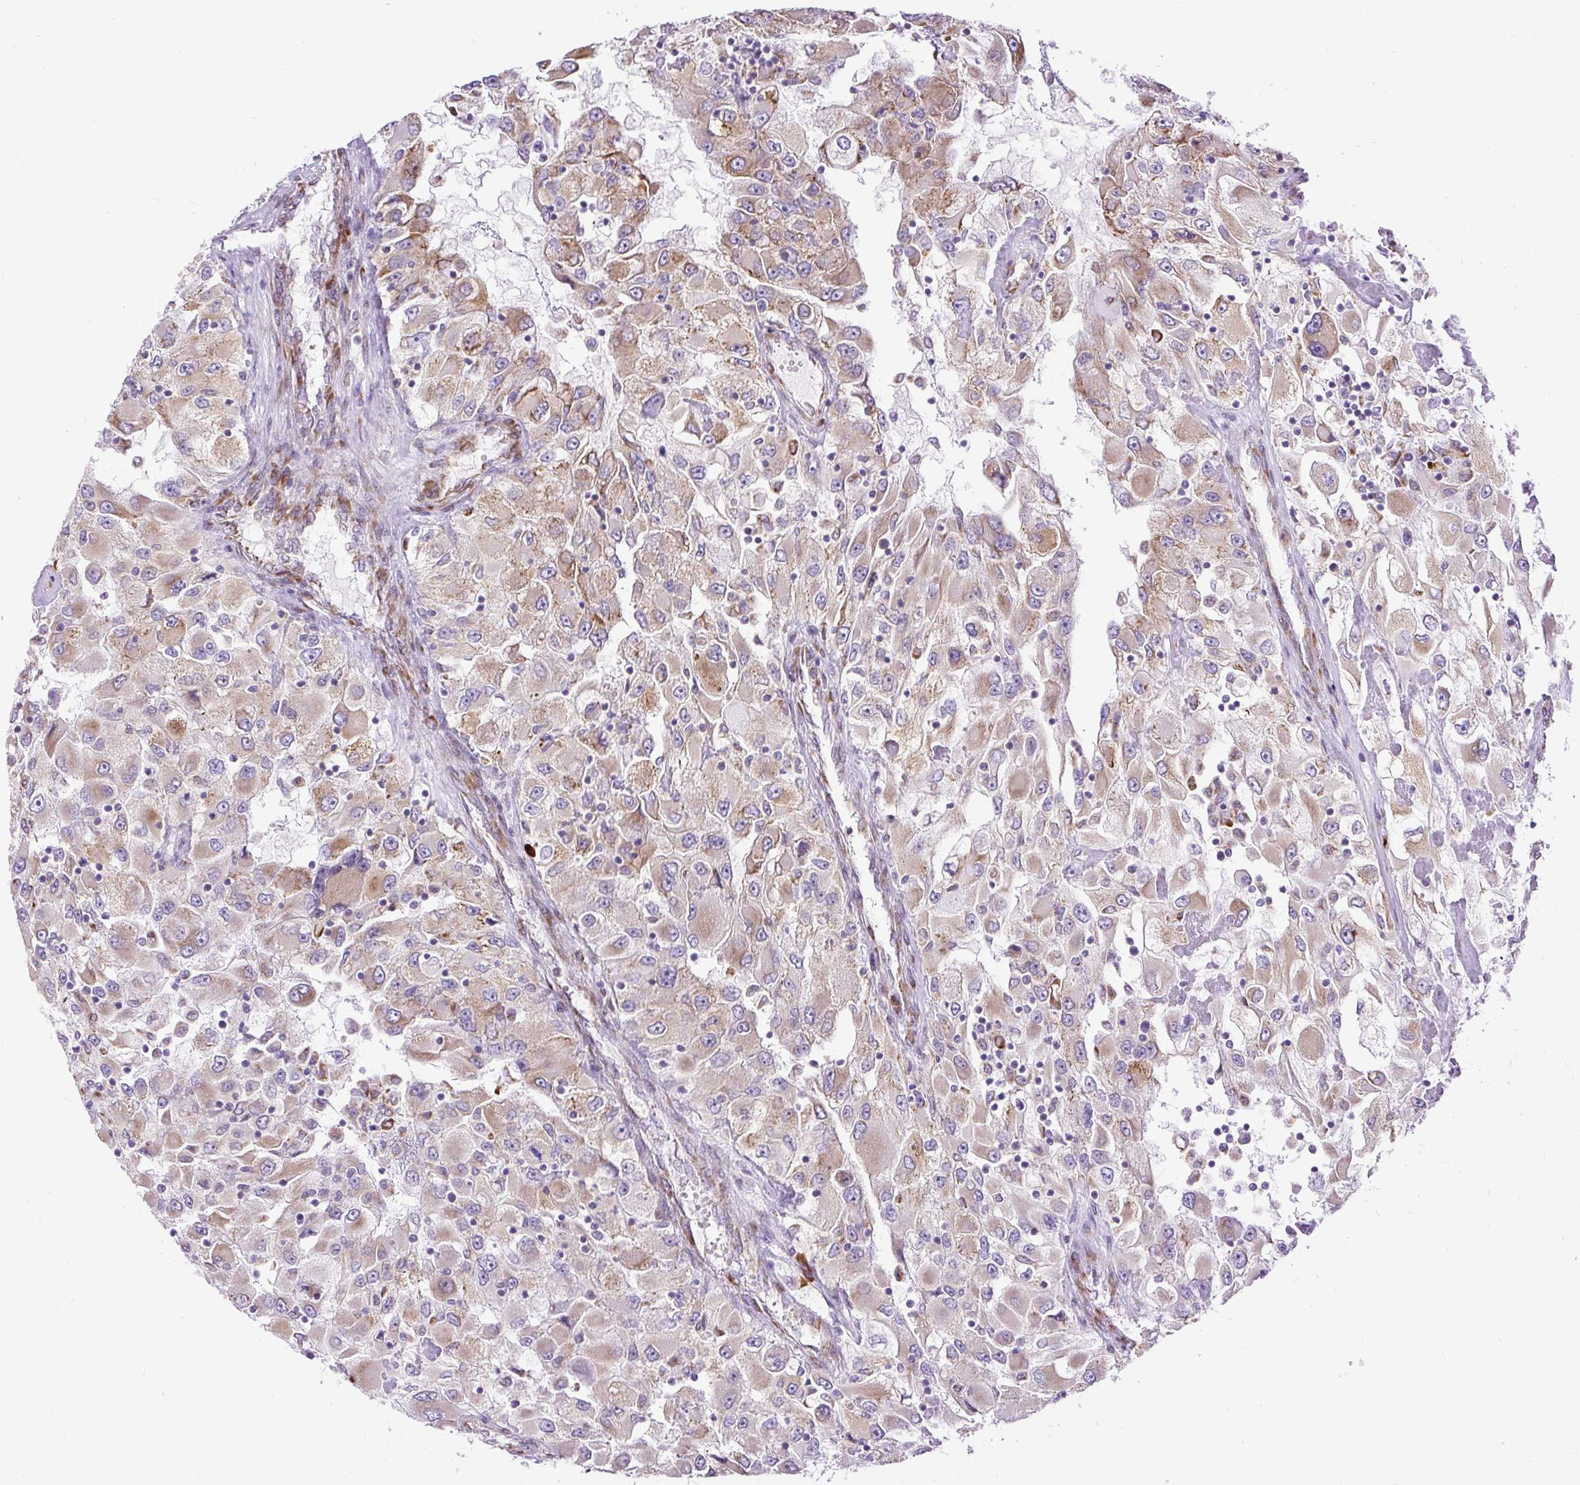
{"staining": {"intensity": "moderate", "quantity": "25%-75%", "location": "cytoplasmic/membranous"}, "tissue": "renal cancer", "cell_type": "Tumor cells", "image_type": "cancer", "snomed": [{"axis": "morphology", "description": "Adenocarcinoma, NOS"}, {"axis": "topography", "description": "Kidney"}], "caption": "A brown stain labels moderate cytoplasmic/membranous positivity of a protein in renal cancer (adenocarcinoma) tumor cells. (DAB = brown stain, brightfield microscopy at high magnification).", "gene": "DDOST", "patient": {"sex": "female", "age": 52}}